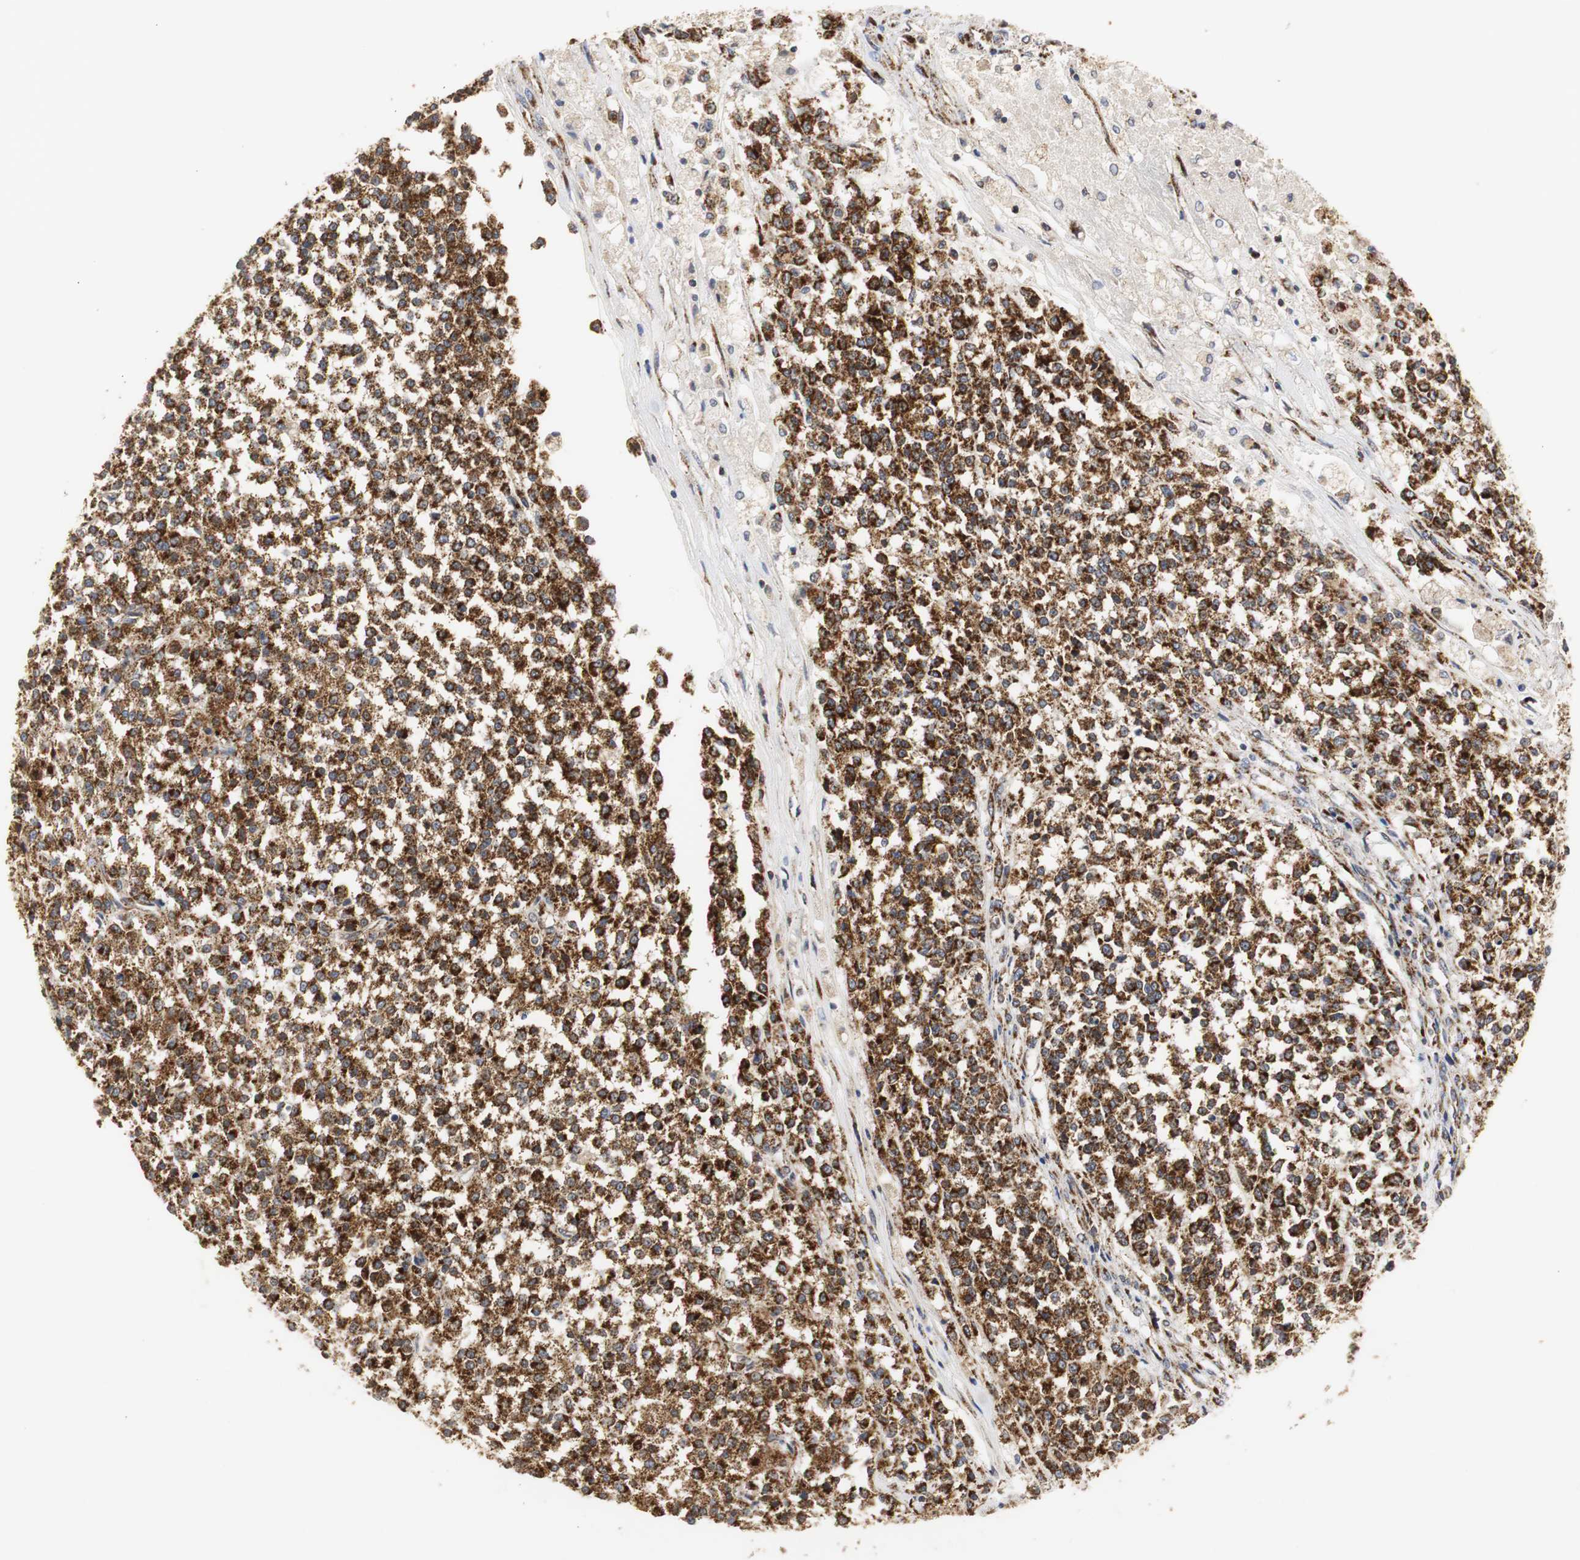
{"staining": {"intensity": "strong", "quantity": ">75%", "location": "cytoplasmic/membranous"}, "tissue": "testis cancer", "cell_type": "Tumor cells", "image_type": "cancer", "snomed": [{"axis": "morphology", "description": "Seminoma, NOS"}, {"axis": "topography", "description": "Testis"}], "caption": "High-power microscopy captured an immunohistochemistry (IHC) micrograph of testis cancer (seminoma), revealing strong cytoplasmic/membranous expression in approximately >75% of tumor cells.", "gene": "HSD17B10", "patient": {"sex": "male", "age": 59}}